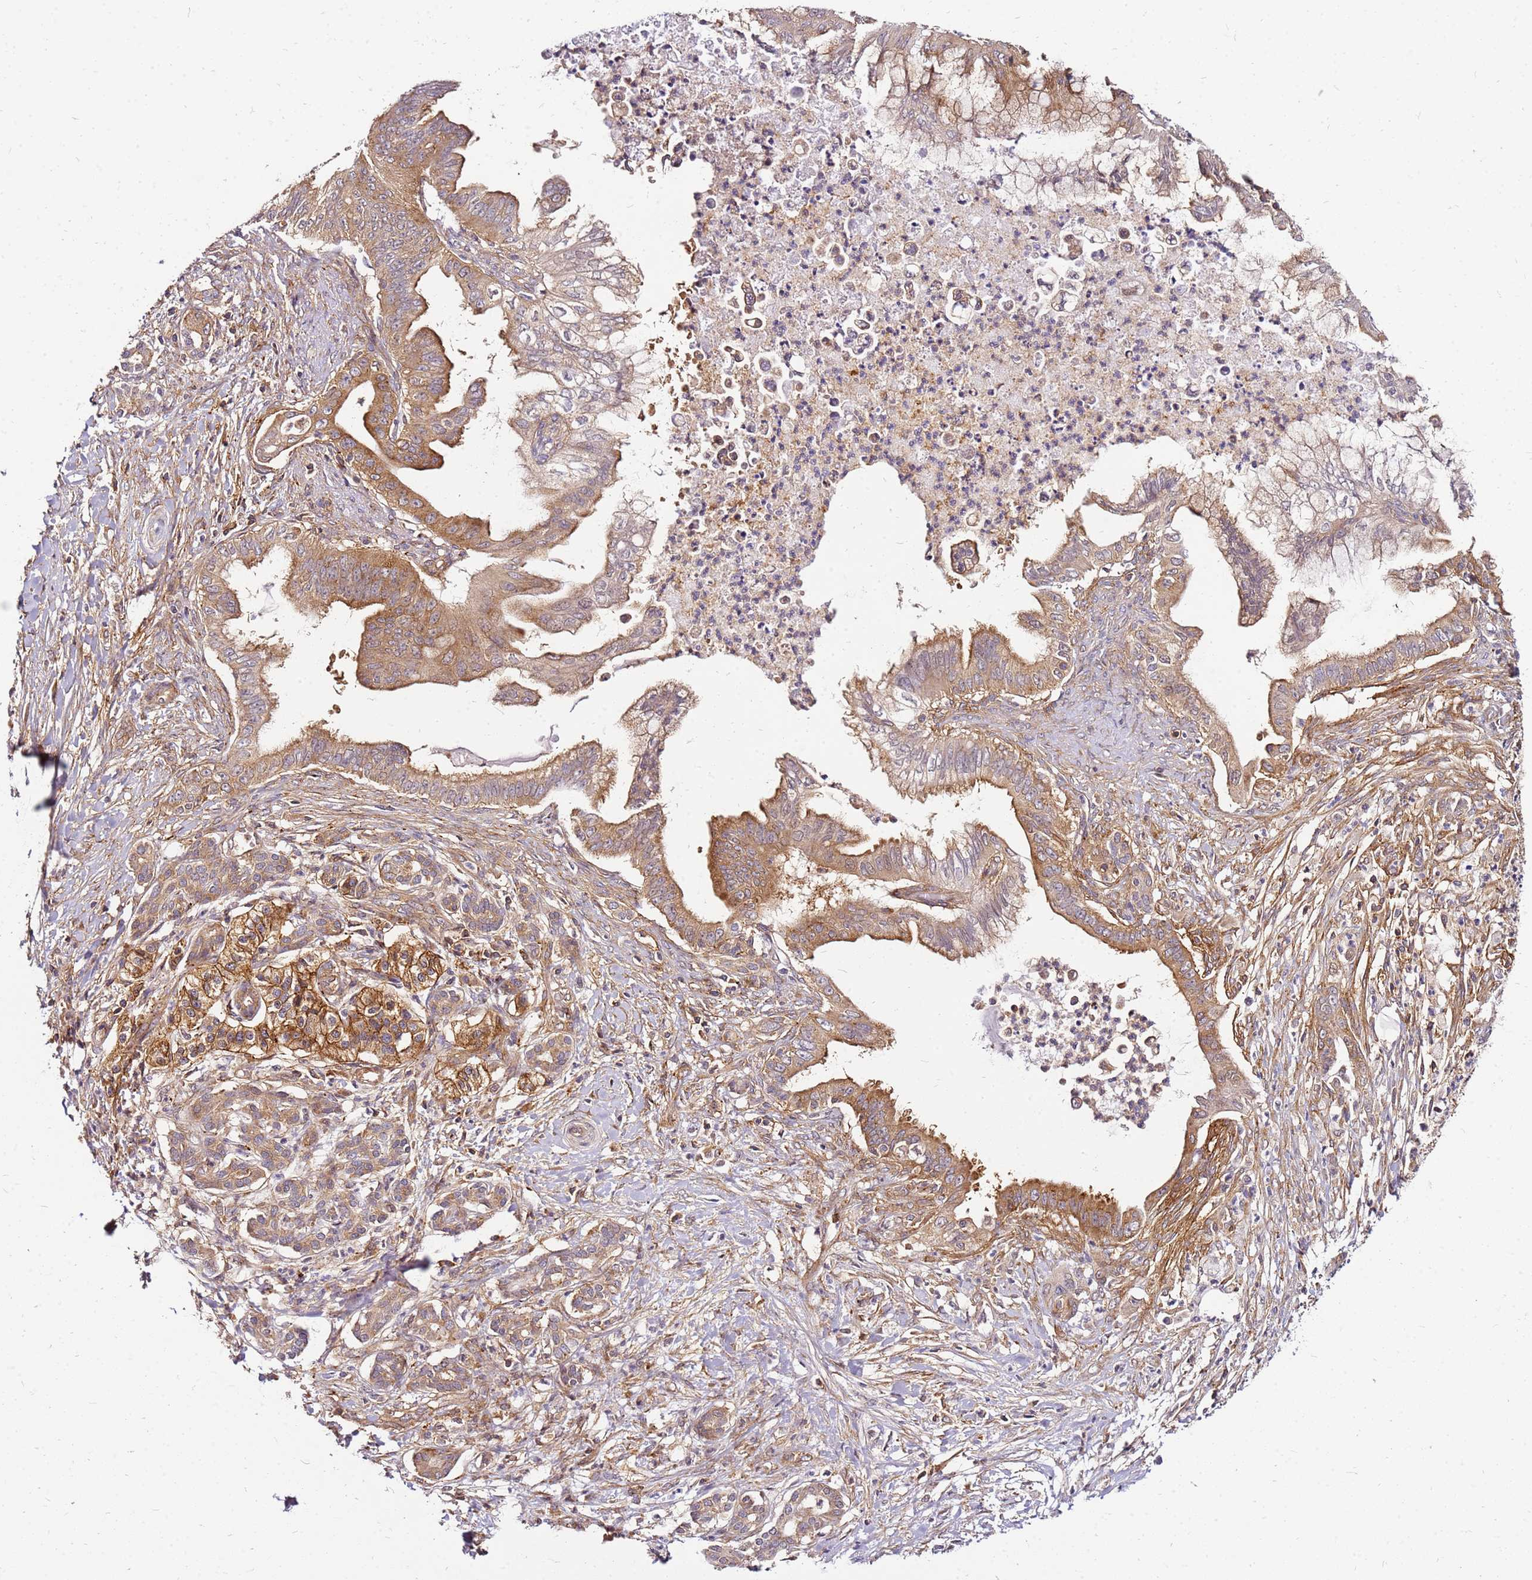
{"staining": {"intensity": "moderate", "quantity": ">75%", "location": "cytoplasmic/membranous"}, "tissue": "pancreatic cancer", "cell_type": "Tumor cells", "image_type": "cancer", "snomed": [{"axis": "morphology", "description": "Adenocarcinoma, NOS"}, {"axis": "topography", "description": "Pancreas"}], "caption": "Immunohistochemical staining of human pancreatic cancer shows medium levels of moderate cytoplasmic/membranous protein expression in approximately >75% of tumor cells. (DAB IHC, brown staining for protein, blue staining for nuclei).", "gene": "PIH1D1", "patient": {"sex": "male", "age": 58}}